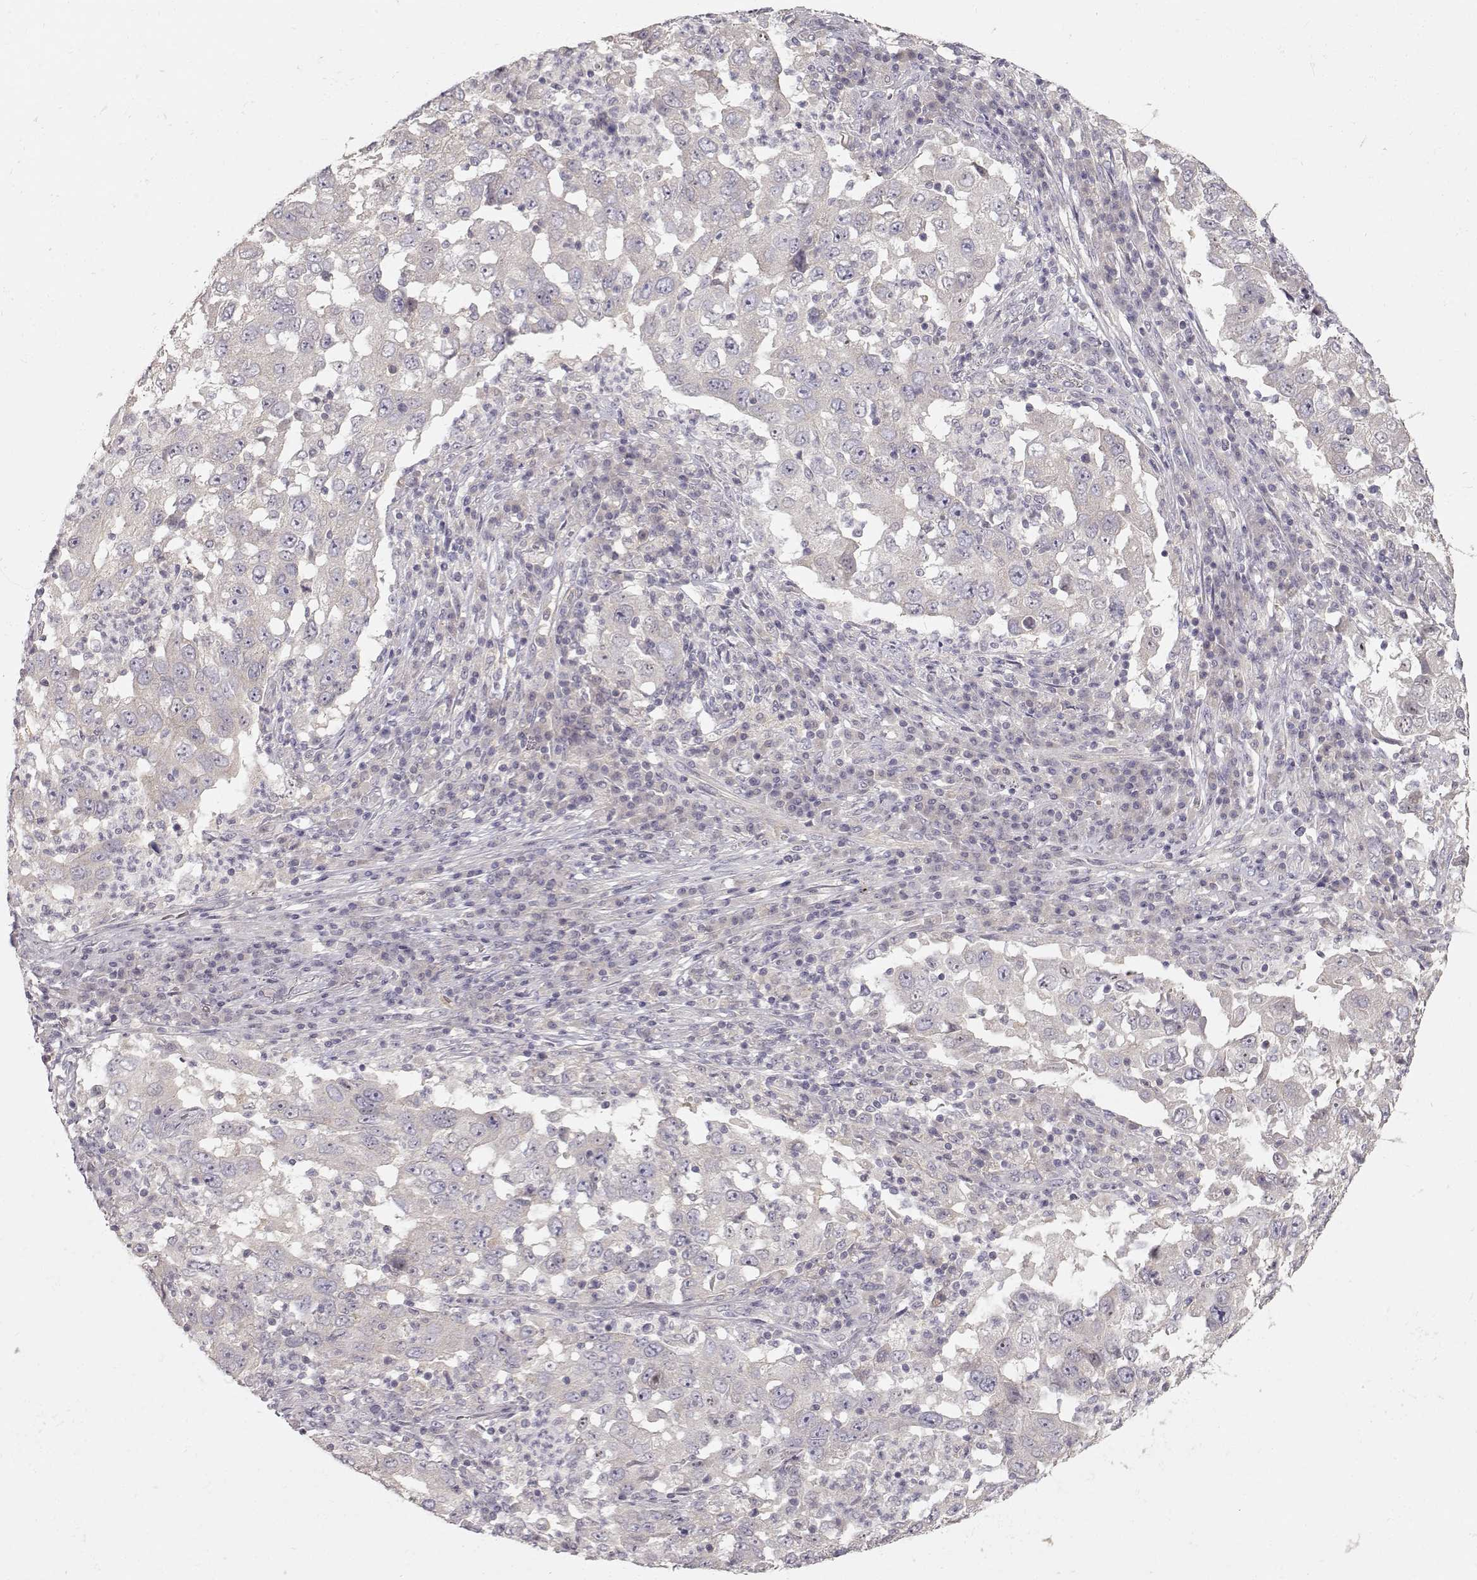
{"staining": {"intensity": "negative", "quantity": "none", "location": "none"}, "tissue": "lung cancer", "cell_type": "Tumor cells", "image_type": "cancer", "snomed": [{"axis": "morphology", "description": "Adenocarcinoma, NOS"}, {"axis": "topography", "description": "Lung"}], "caption": "Immunohistochemistry of human adenocarcinoma (lung) demonstrates no staining in tumor cells.", "gene": "ARHGAP8", "patient": {"sex": "male", "age": 73}}